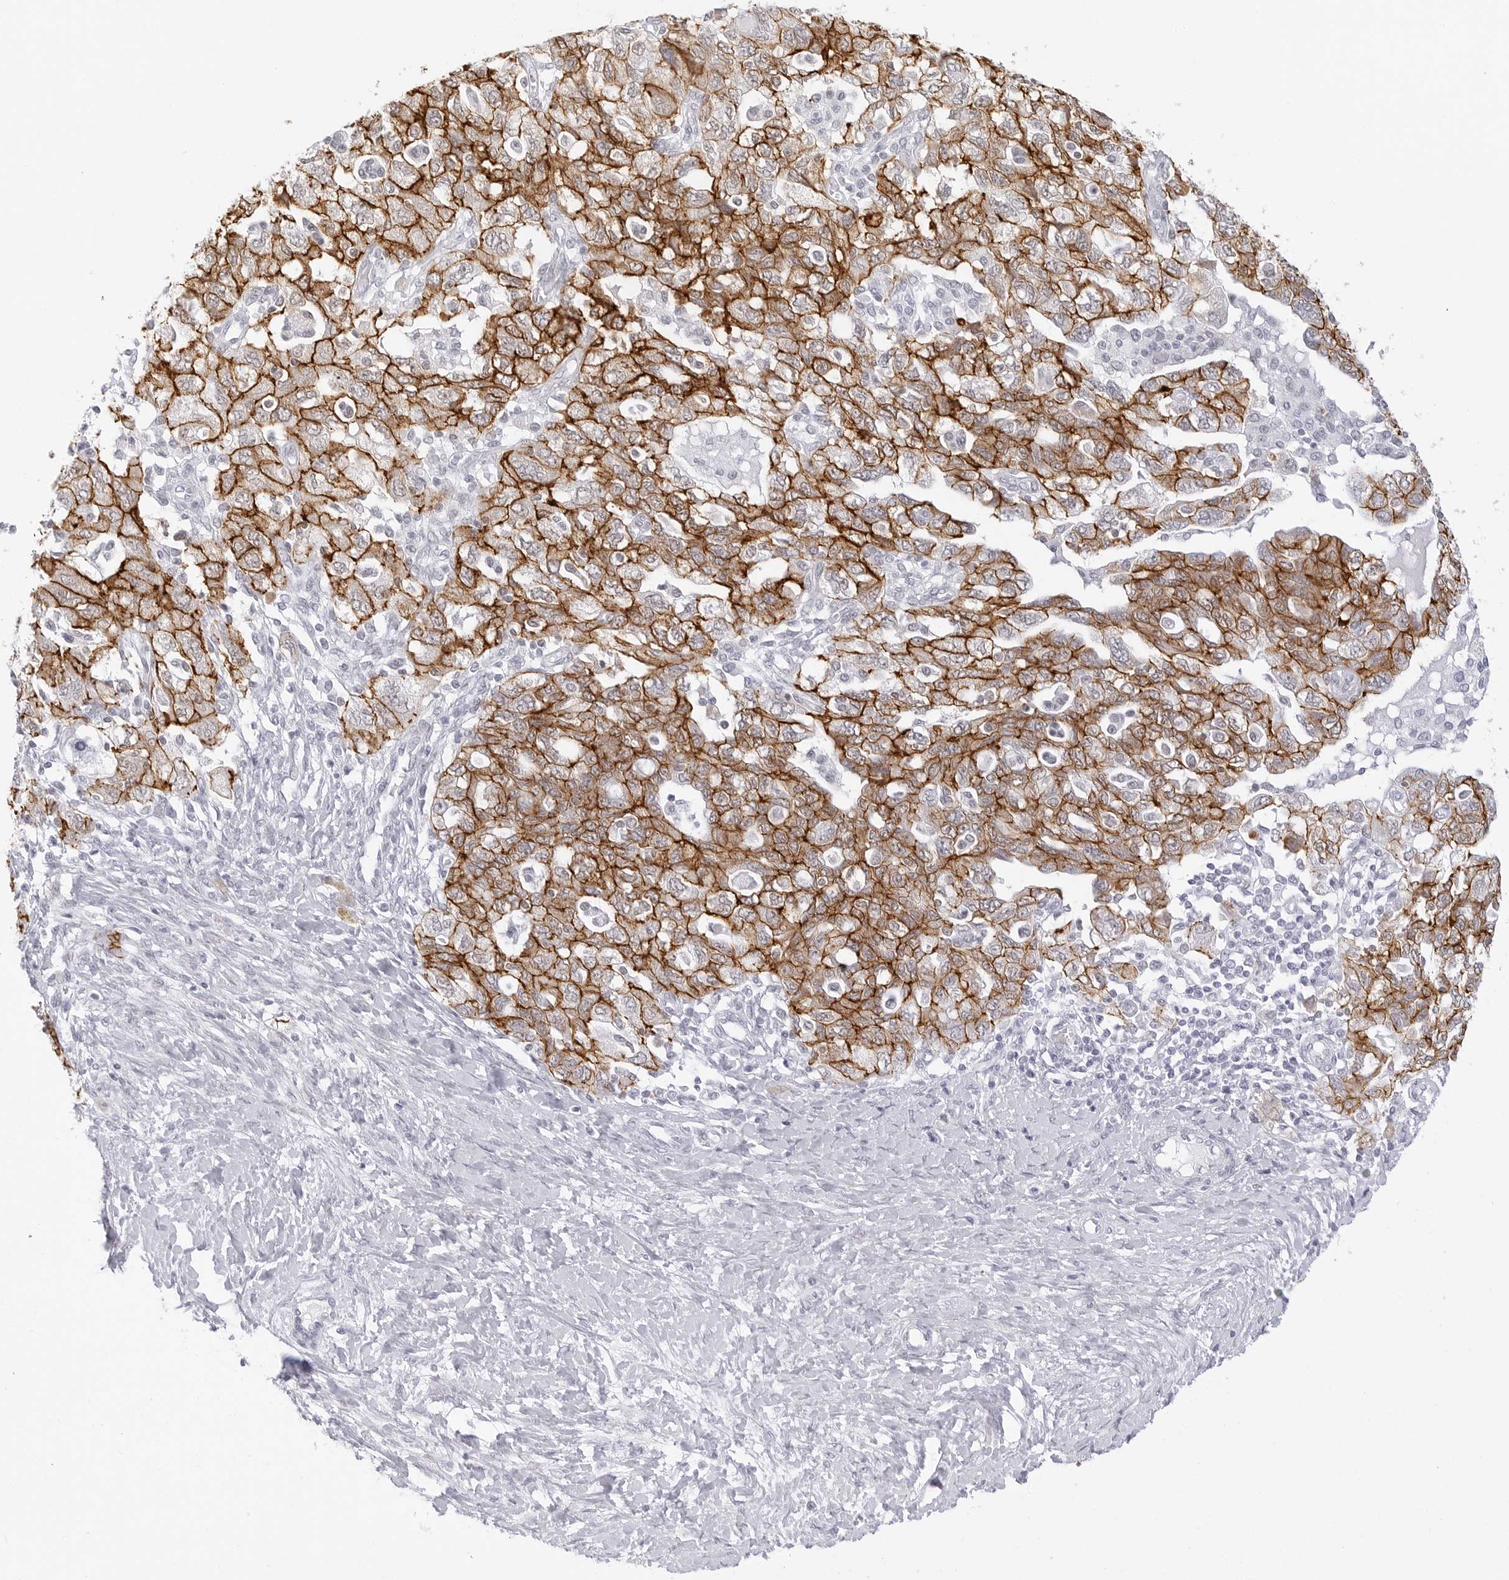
{"staining": {"intensity": "strong", "quantity": ">75%", "location": "cytoplasmic/membranous"}, "tissue": "ovarian cancer", "cell_type": "Tumor cells", "image_type": "cancer", "snomed": [{"axis": "morphology", "description": "Carcinoma, NOS"}, {"axis": "morphology", "description": "Cystadenocarcinoma, serous, NOS"}, {"axis": "topography", "description": "Ovary"}], "caption": "A micrograph of carcinoma (ovarian) stained for a protein exhibits strong cytoplasmic/membranous brown staining in tumor cells.", "gene": "CDH1", "patient": {"sex": "female", "age": 69}}